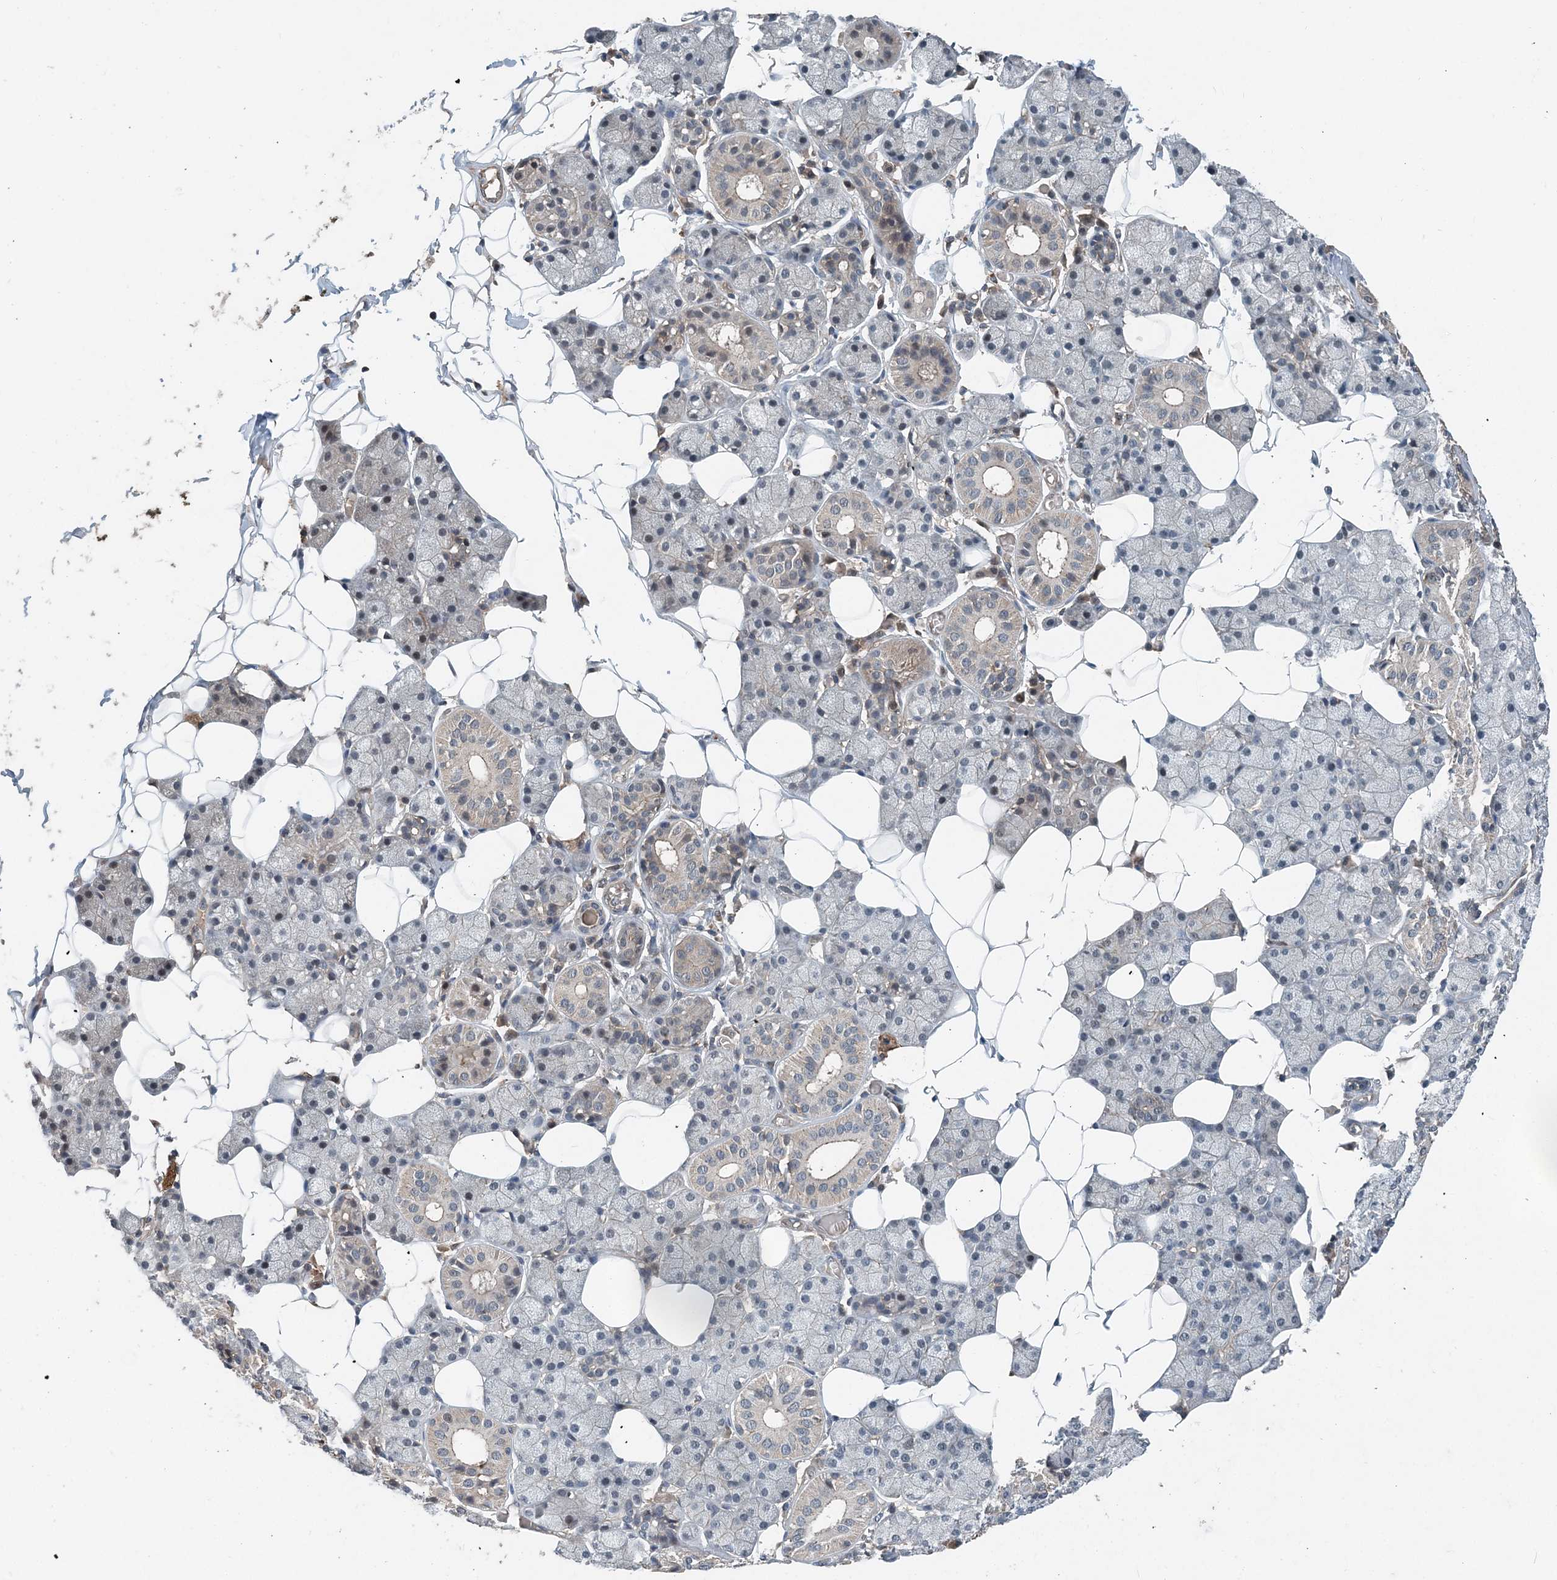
{"staining": {"intensity": "weak", "quantity": "<25%", "location": "cytoplasmic/membranous"}, "tissue": "salivary gland", "cell_type": "Glandular cells", "image_type": "normal", "snomed": [{"axis": "morphology", "description": "Normal tissue, NOS"}, {"axis": "topography", "description": "Salivary gland"}], "caption": "DAB immunohistochemical staining of normal human salivary gland reveals no significant staining in glandular cells.", "gene": "SMPD3", "patient": {"sex": "female", "age": 33}}